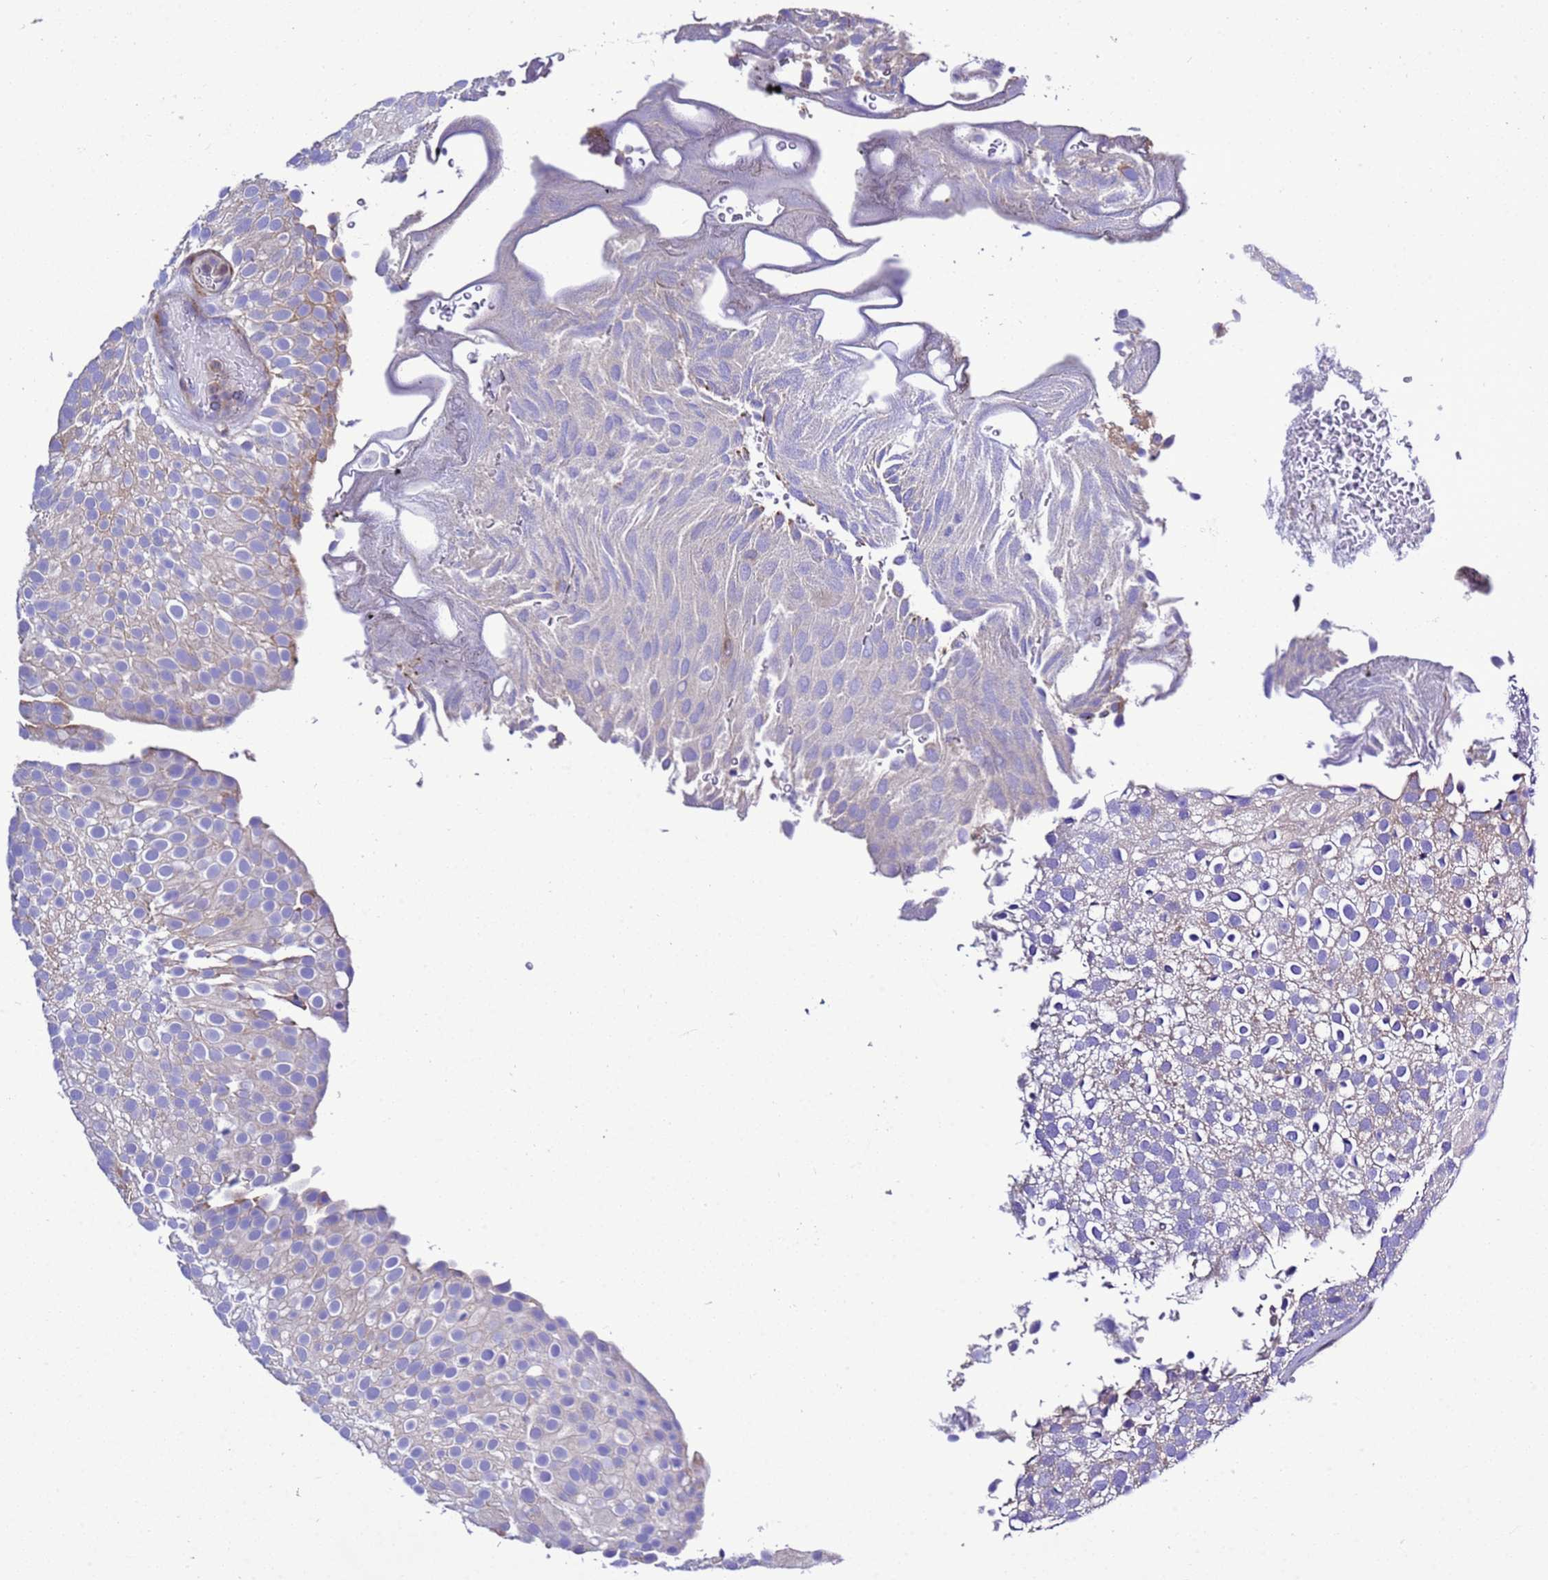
{"staining": {"intensity": "negative", "quantity": "none", "location": "none"}, "tissue": "urothelial cancer", "cell_type": "Tumor cells", "image_type": "cancer", "snomed": [{"axis": "morphology", "description": "Urothelial carcinoma, Low grade"}, {"axis": "topography", "description": "Urinary bladder"}], "caption": "DAB immunohistochemical staining of human low-grade urothelial carcinoma reveals no significant staining in tumor cells.", "gene": "KICS2", "patient": {"sex": "male", "age": 78}}